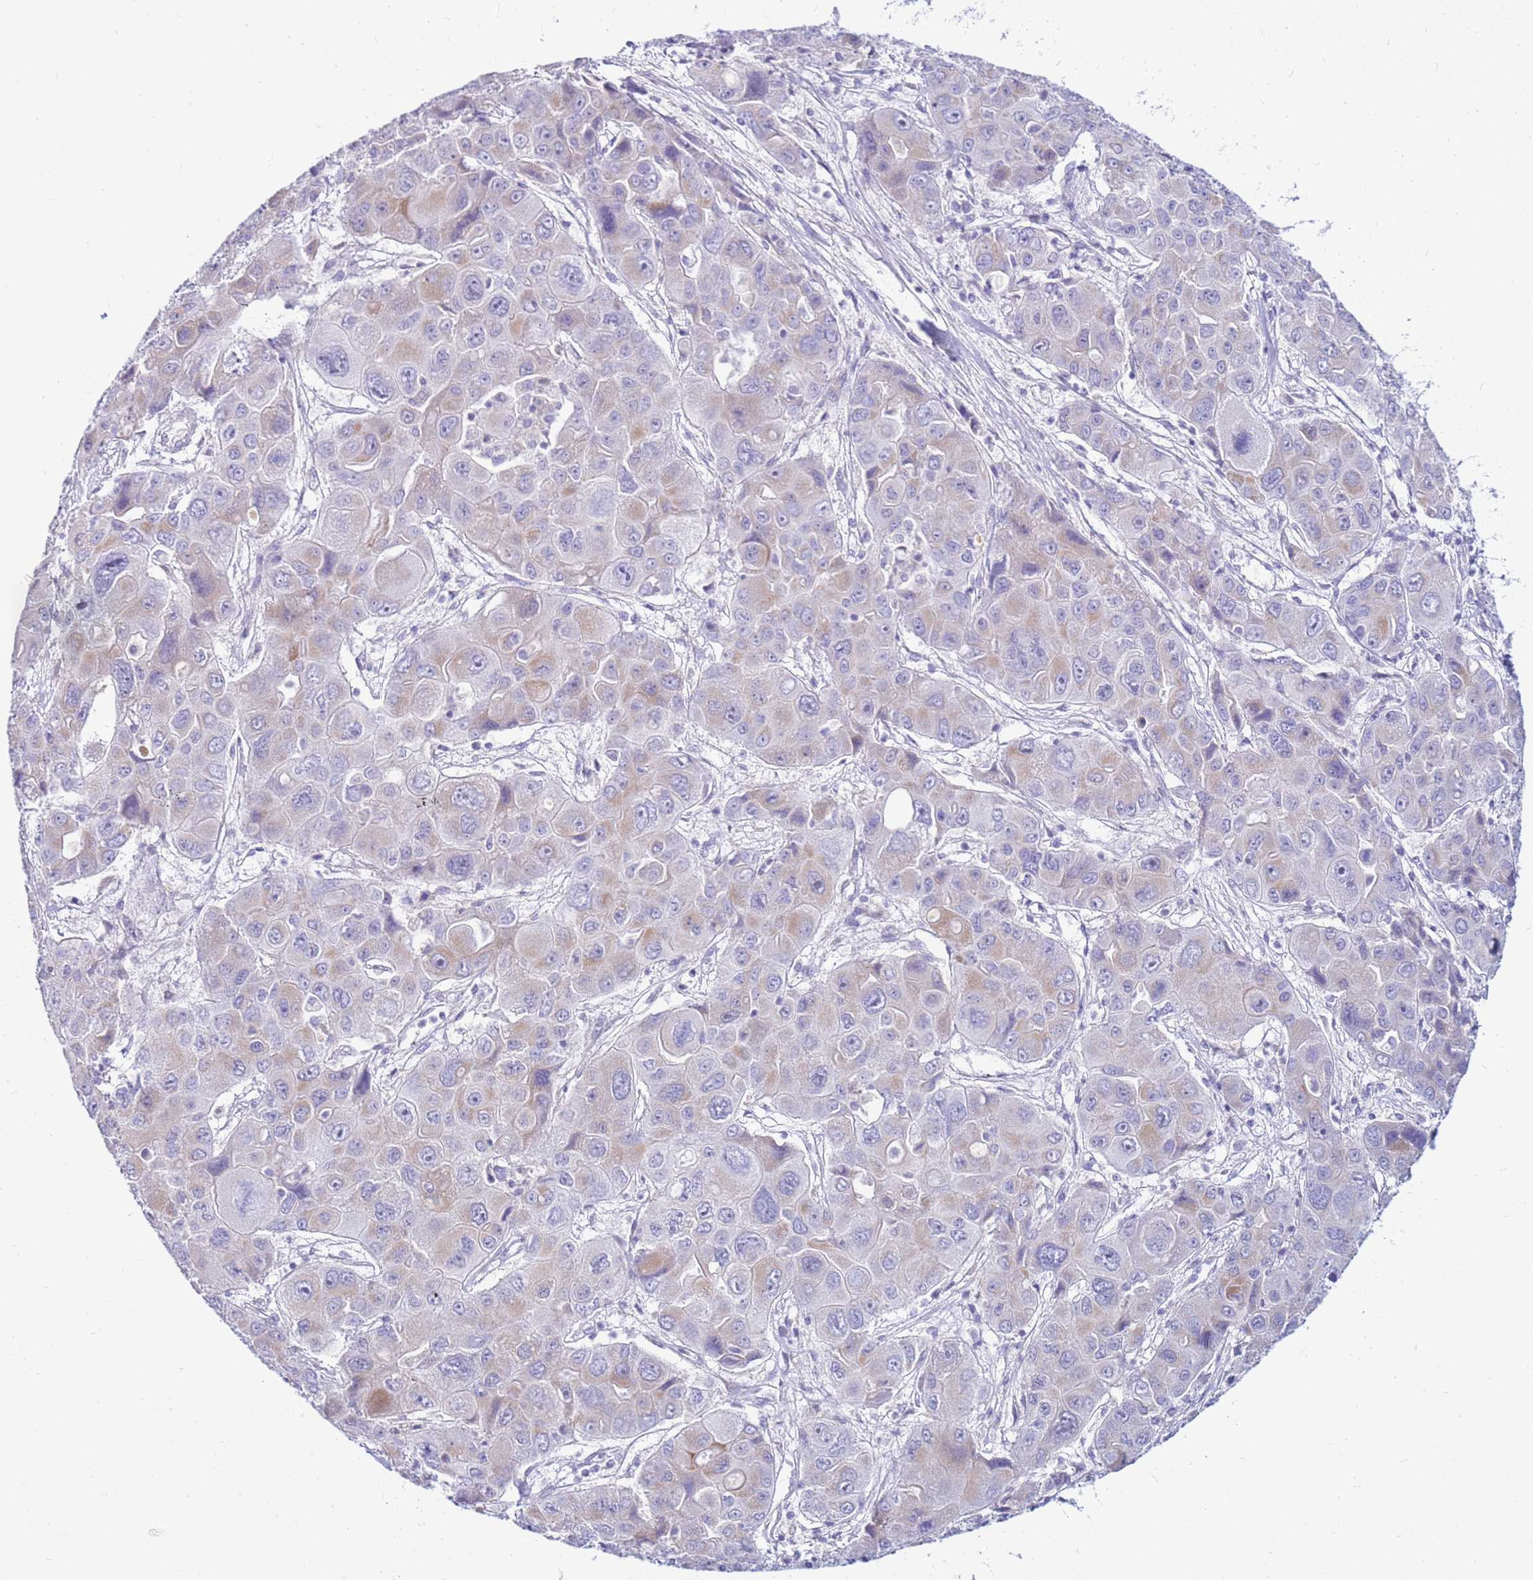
{"staining": {"intensity": "weak", "quantity": "<25%", "location": "cytoplasmic/membranous"}, "tissue": "liver cancer", "cell_type": "Tumor cells", "image_type": "cancer", "snomed": [{"axis": "morphology", "description": "Cholangiocarcinoma"}, {"axis": "topography", "description": "Liver"}], "caption": "Photomicrograph shows no significant protein staining in tumor cells of liver cancer. (Immunohistochemistry (ihc), brightfield microscopy, high magnification).", "gene": "IGF1R", "patient": {"sex": "male", "age": 67}}